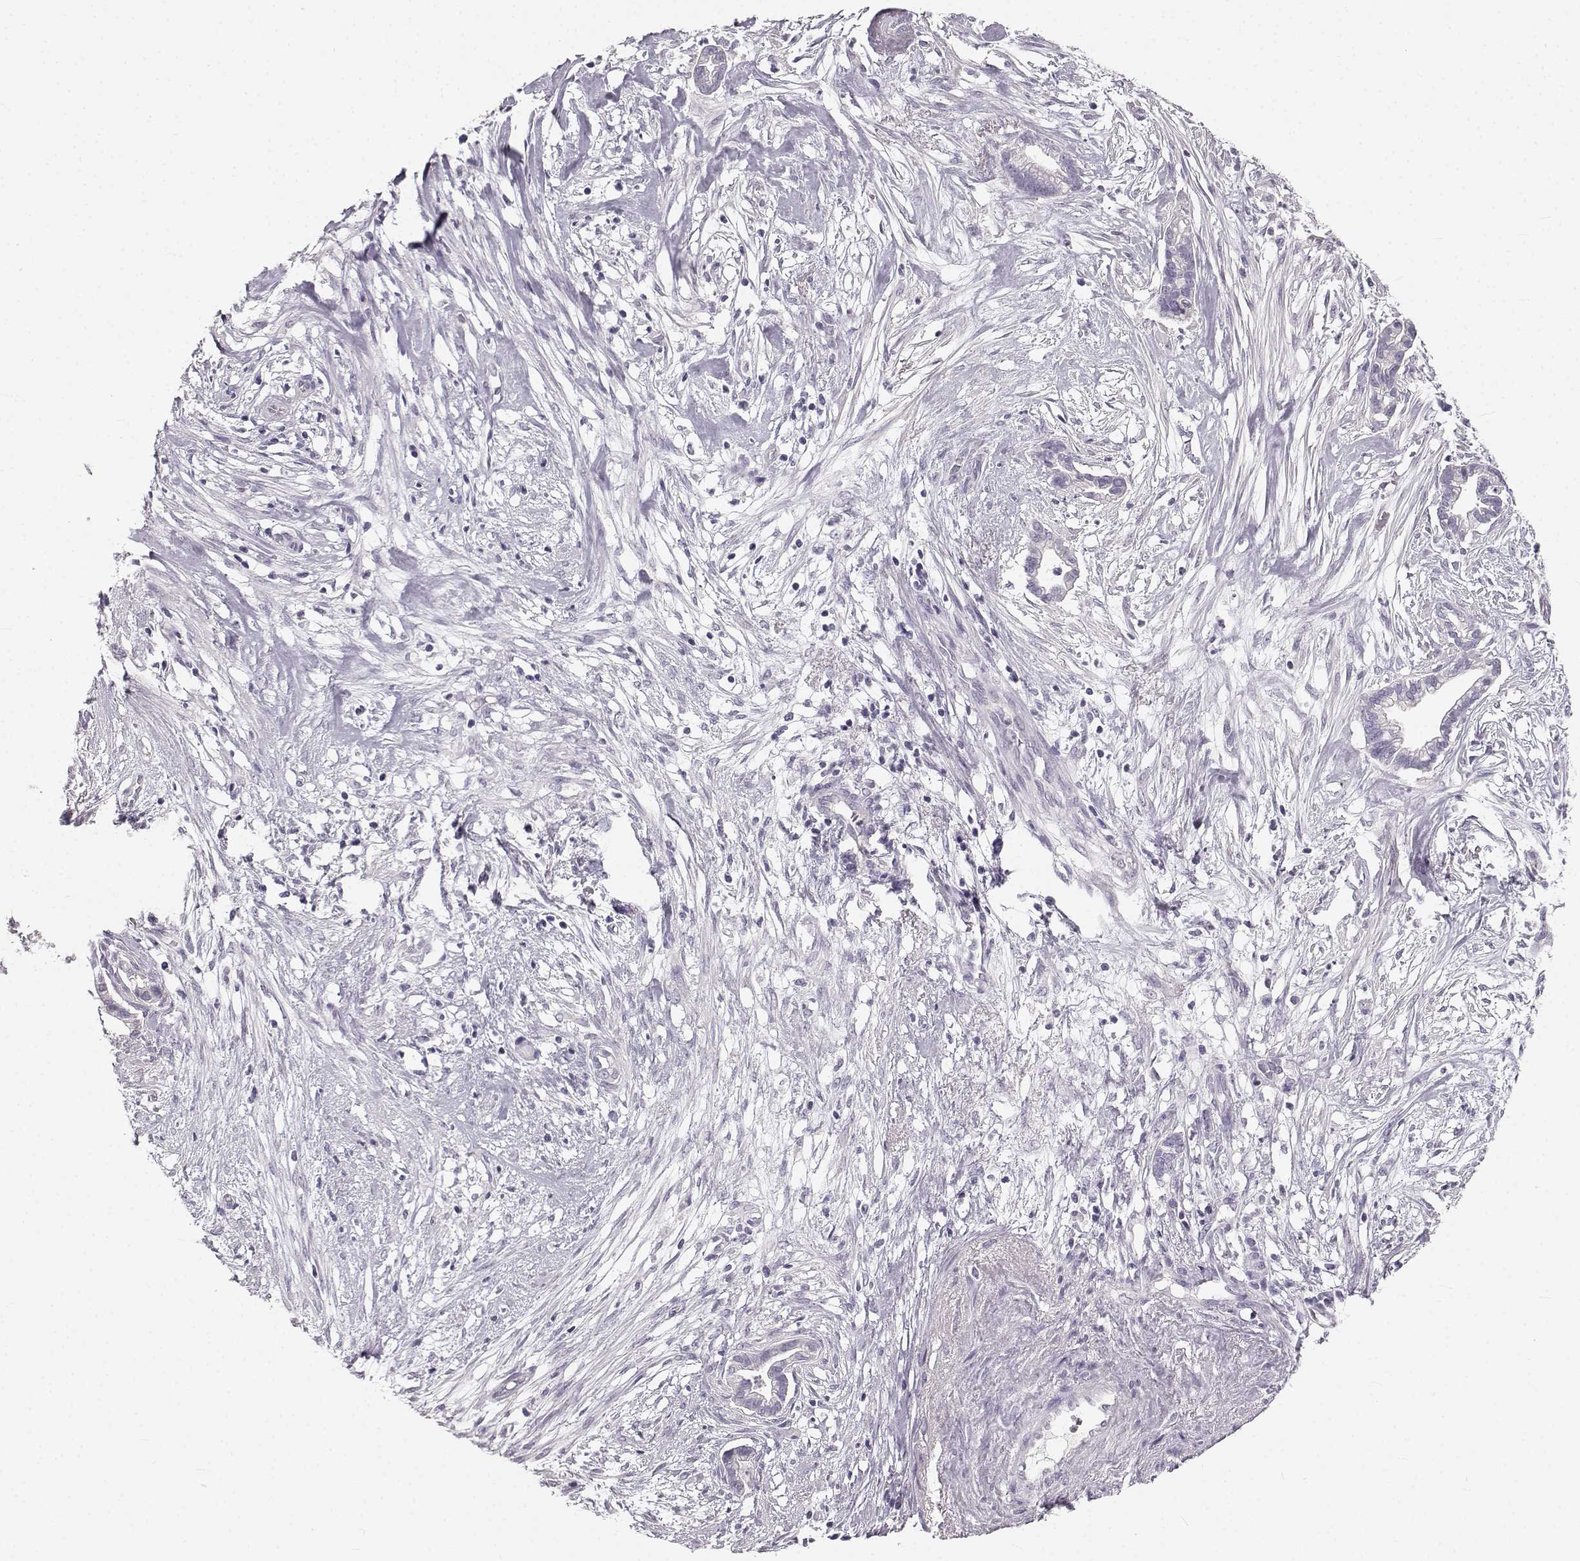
{"staining": {"intensity": "negative", "quantity": "none", "location": "none"}, "tissue": "cervical cancer", "cell_type": "Tumor cells", "image_type": "cancer", "snomed": [{"axis": "morphology", "description": "Adenocarcinoma, NOS"}, {"axis": "topography", "description": "Cervix"}], "caption": "Photomicrograph shows no significant protein staining in tumor cells of adenocarcinoma (cervical).", "gene": "OIP5", "patient": {"sex": "female", "age": 62}}